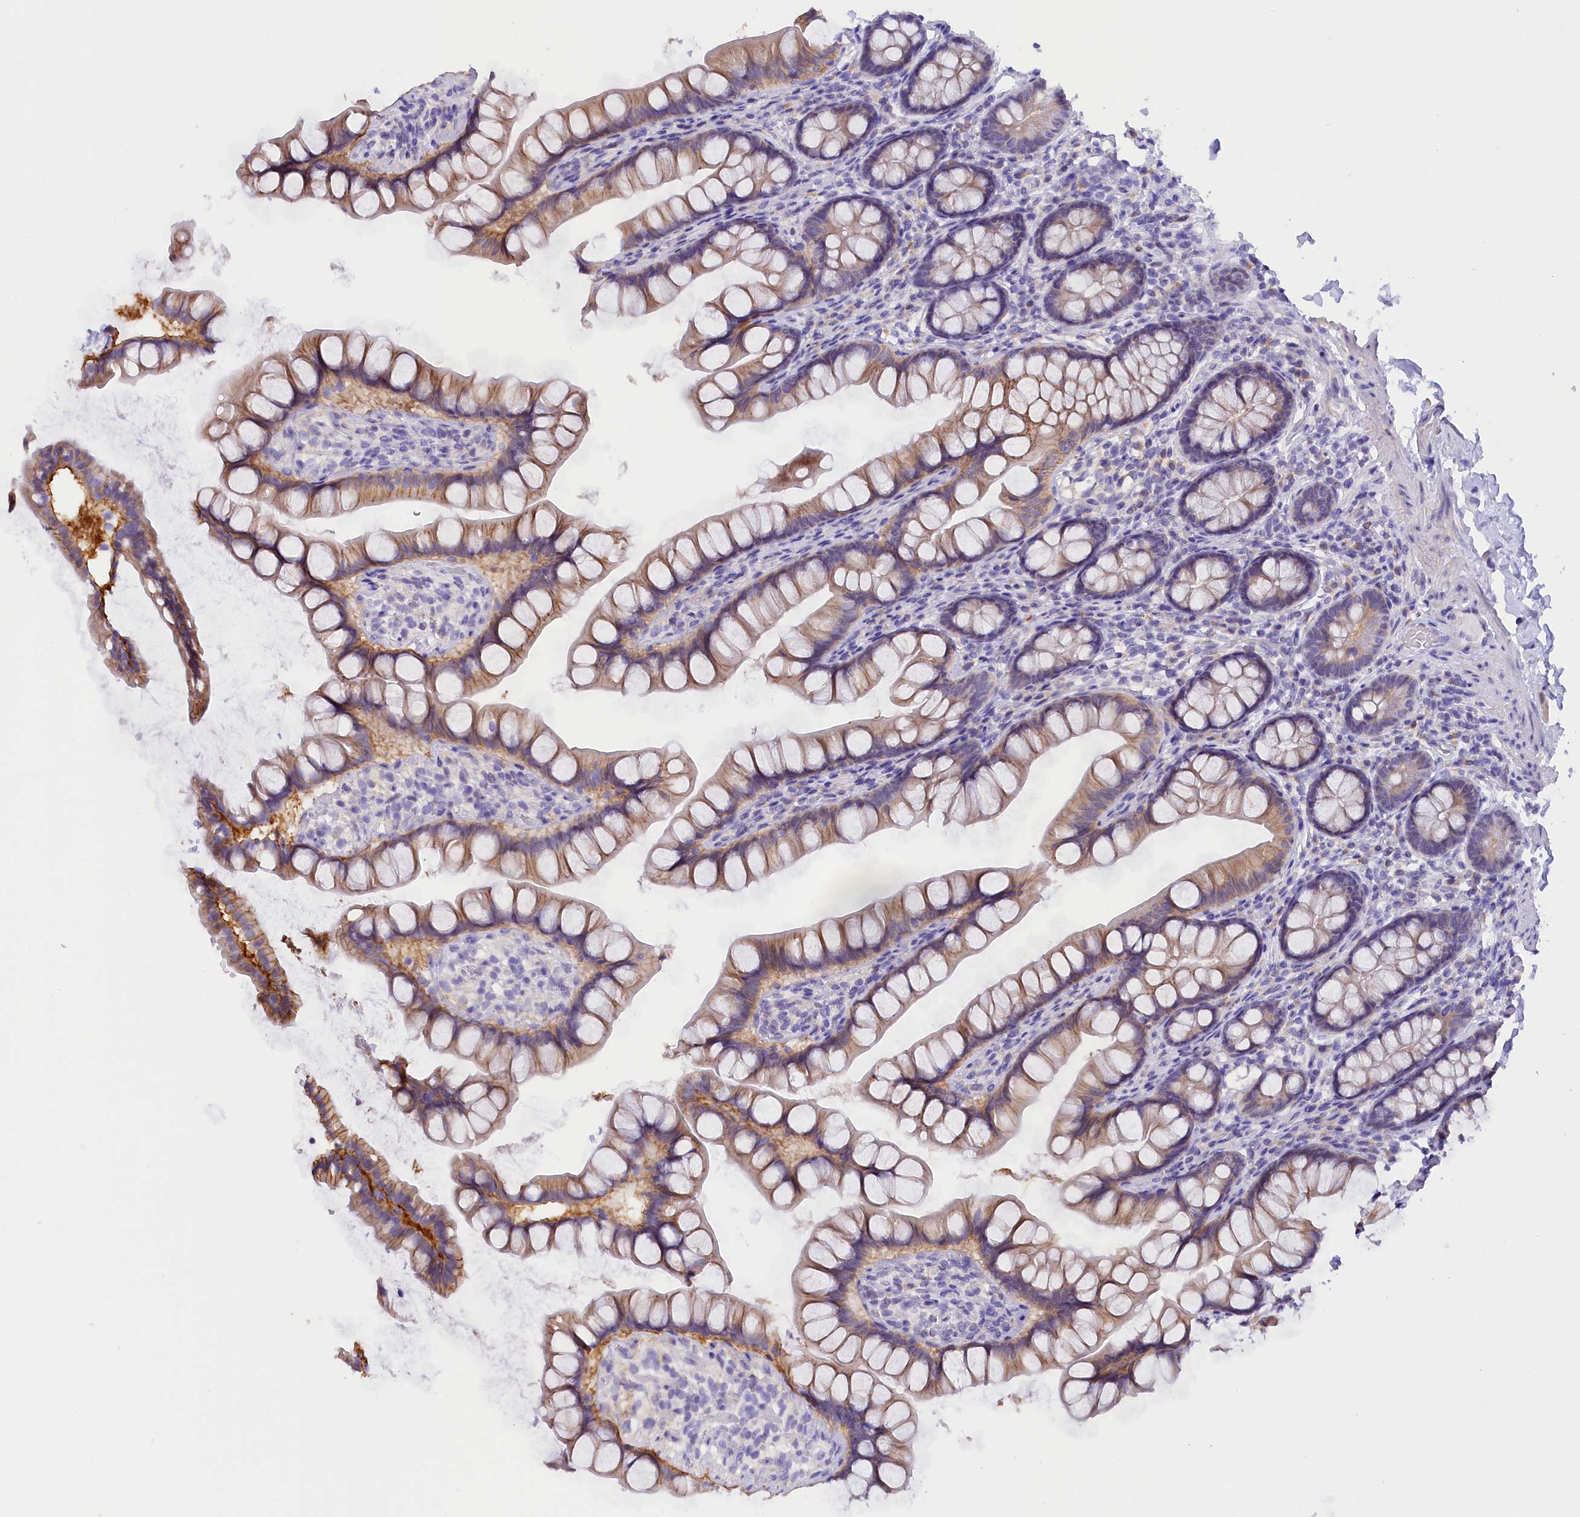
{"staining": {"intensity": "moderate", "quantity": ">75%", "location": "cytoplasmic/membranous"}, "tissue": "small intestine", "cell_type": "Glandular cells", "image_type": "normal", "snomed": [{"axis": "morphology", "description": "Normal tissue, NOS"}, {"axis": "topography", "description": "Small intestine"}], "caption": "Immunohistochemistry (DAB (3,3'-diaminobenzidine)) staining of benign human small intestine exhibits moderate cytoplasmic/membranous protein expression in approximately >75% of glandular cells. (Brightfield microscopy of DAB IHC at high magnification).", "gene": "COL6A5", "patient": {"sex": "male", "age": 70}}